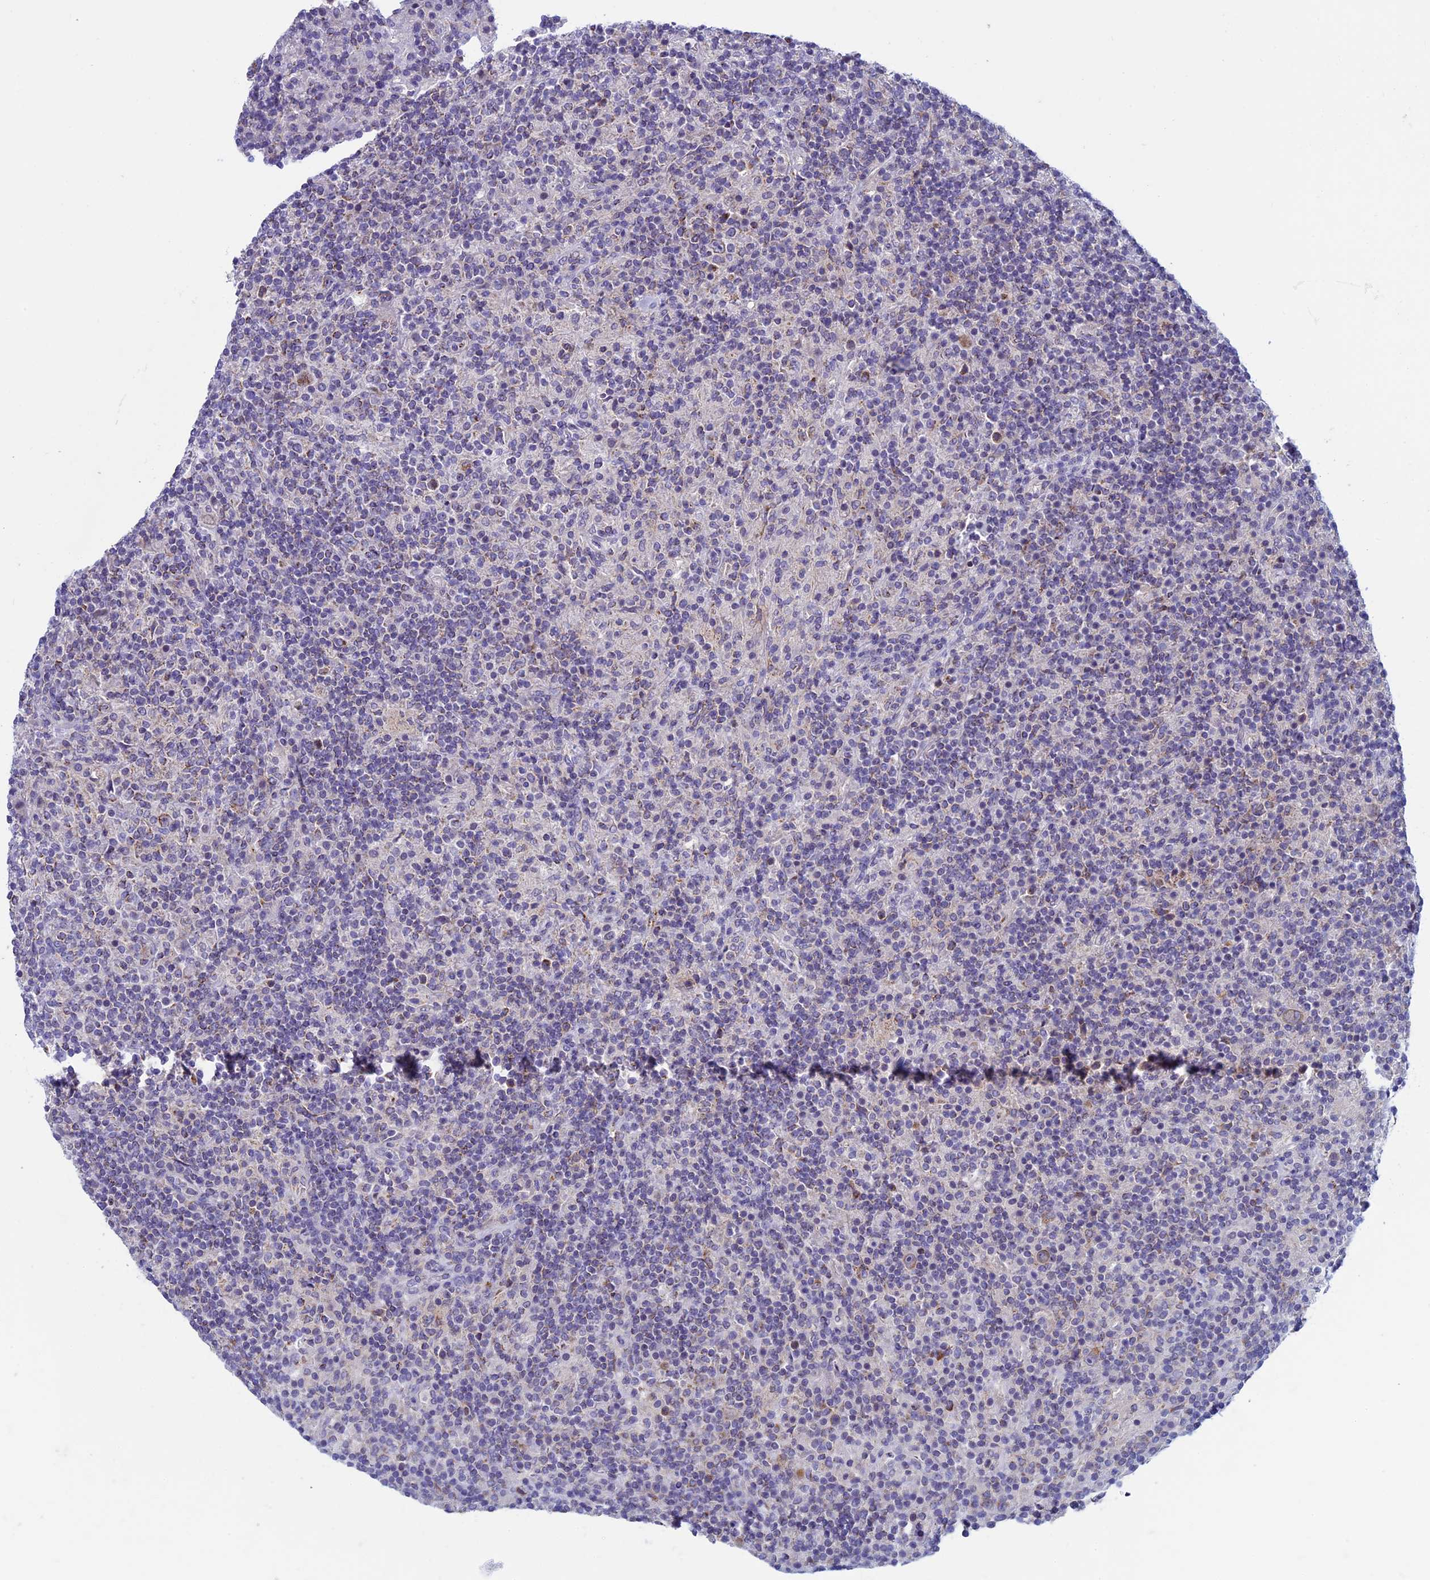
{"staining": {"intensity": "negative", "quantity": "none", "location": "none"}, "tissue": "lymphoma", "cell_type": "Tumor cells", "image_type": "cancer", "snomed": [{"axis": "morphology", "description": "Hodgkin's disease, NOS"}, {"axis": "topography", "description": "Lymph node"}], "caption": "The histopathology image displays no staining of tumor cells in Hodgkin's disease.", "gene": "MFSD12", "patient": {"sex": "male", "age": 70}}